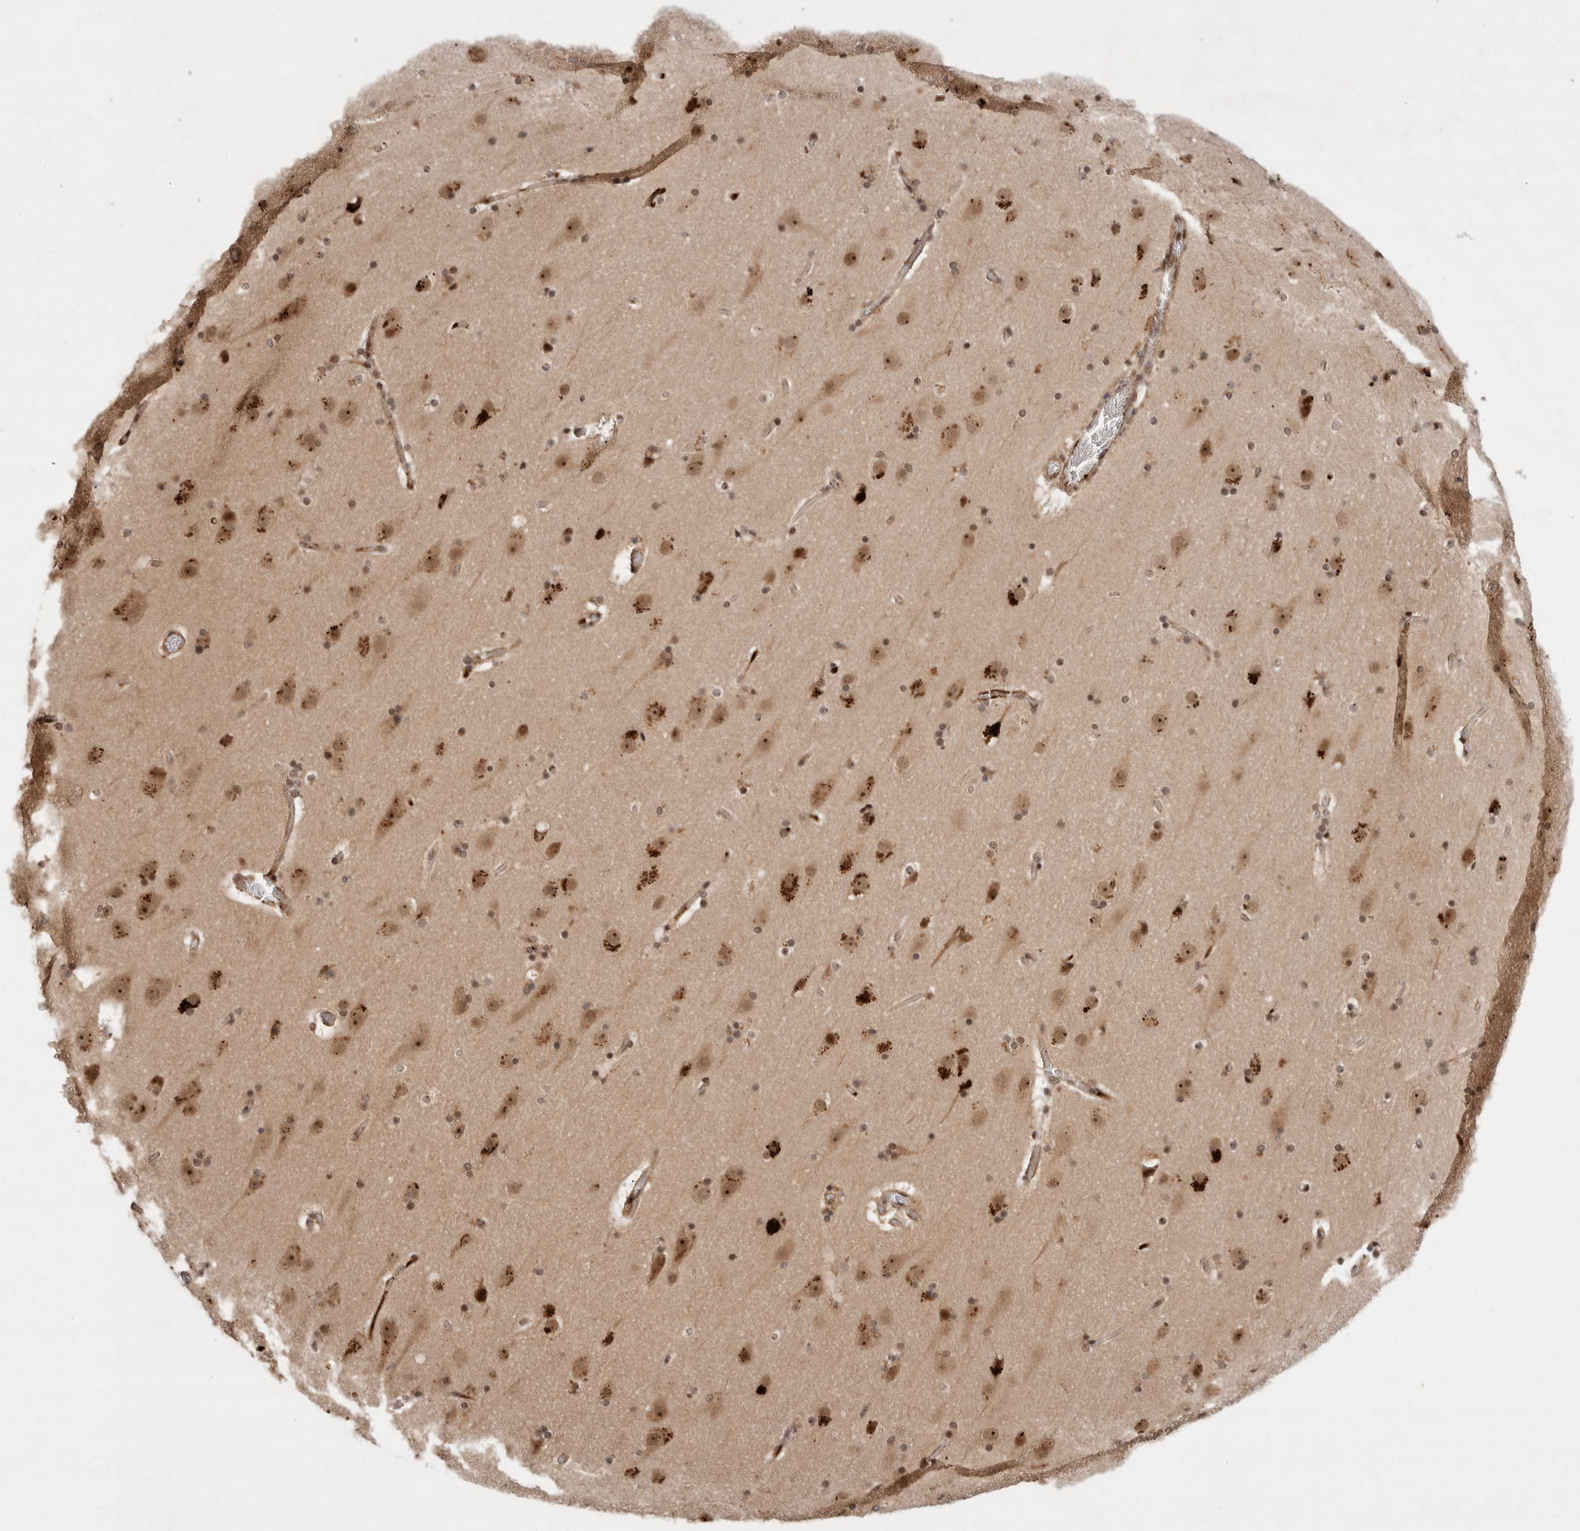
{"staining": {"intensity": "moderate", "quantity": ">75%", "location": "cytoplasmic/membranous,nuclear"}, "tissue": "cerebral cortex", "cell_type": "Endothelial cells", "image_type": "normal", "snomed": [{"axis": "morphology", "description": "Normal tissue, NOS"}, {"axis": "topography", "description": "Cerebral cortex"}], "caption": "About >75% of endothelial cells in unremarkable cerebral cortex exhibit moderate cytoplasmic/membranous,nuclear protein positivity as visualized by brown immunohistochemical staining.", "gene": "MPHOSPH6", "patient": {"sex": "male", "age": 57}}